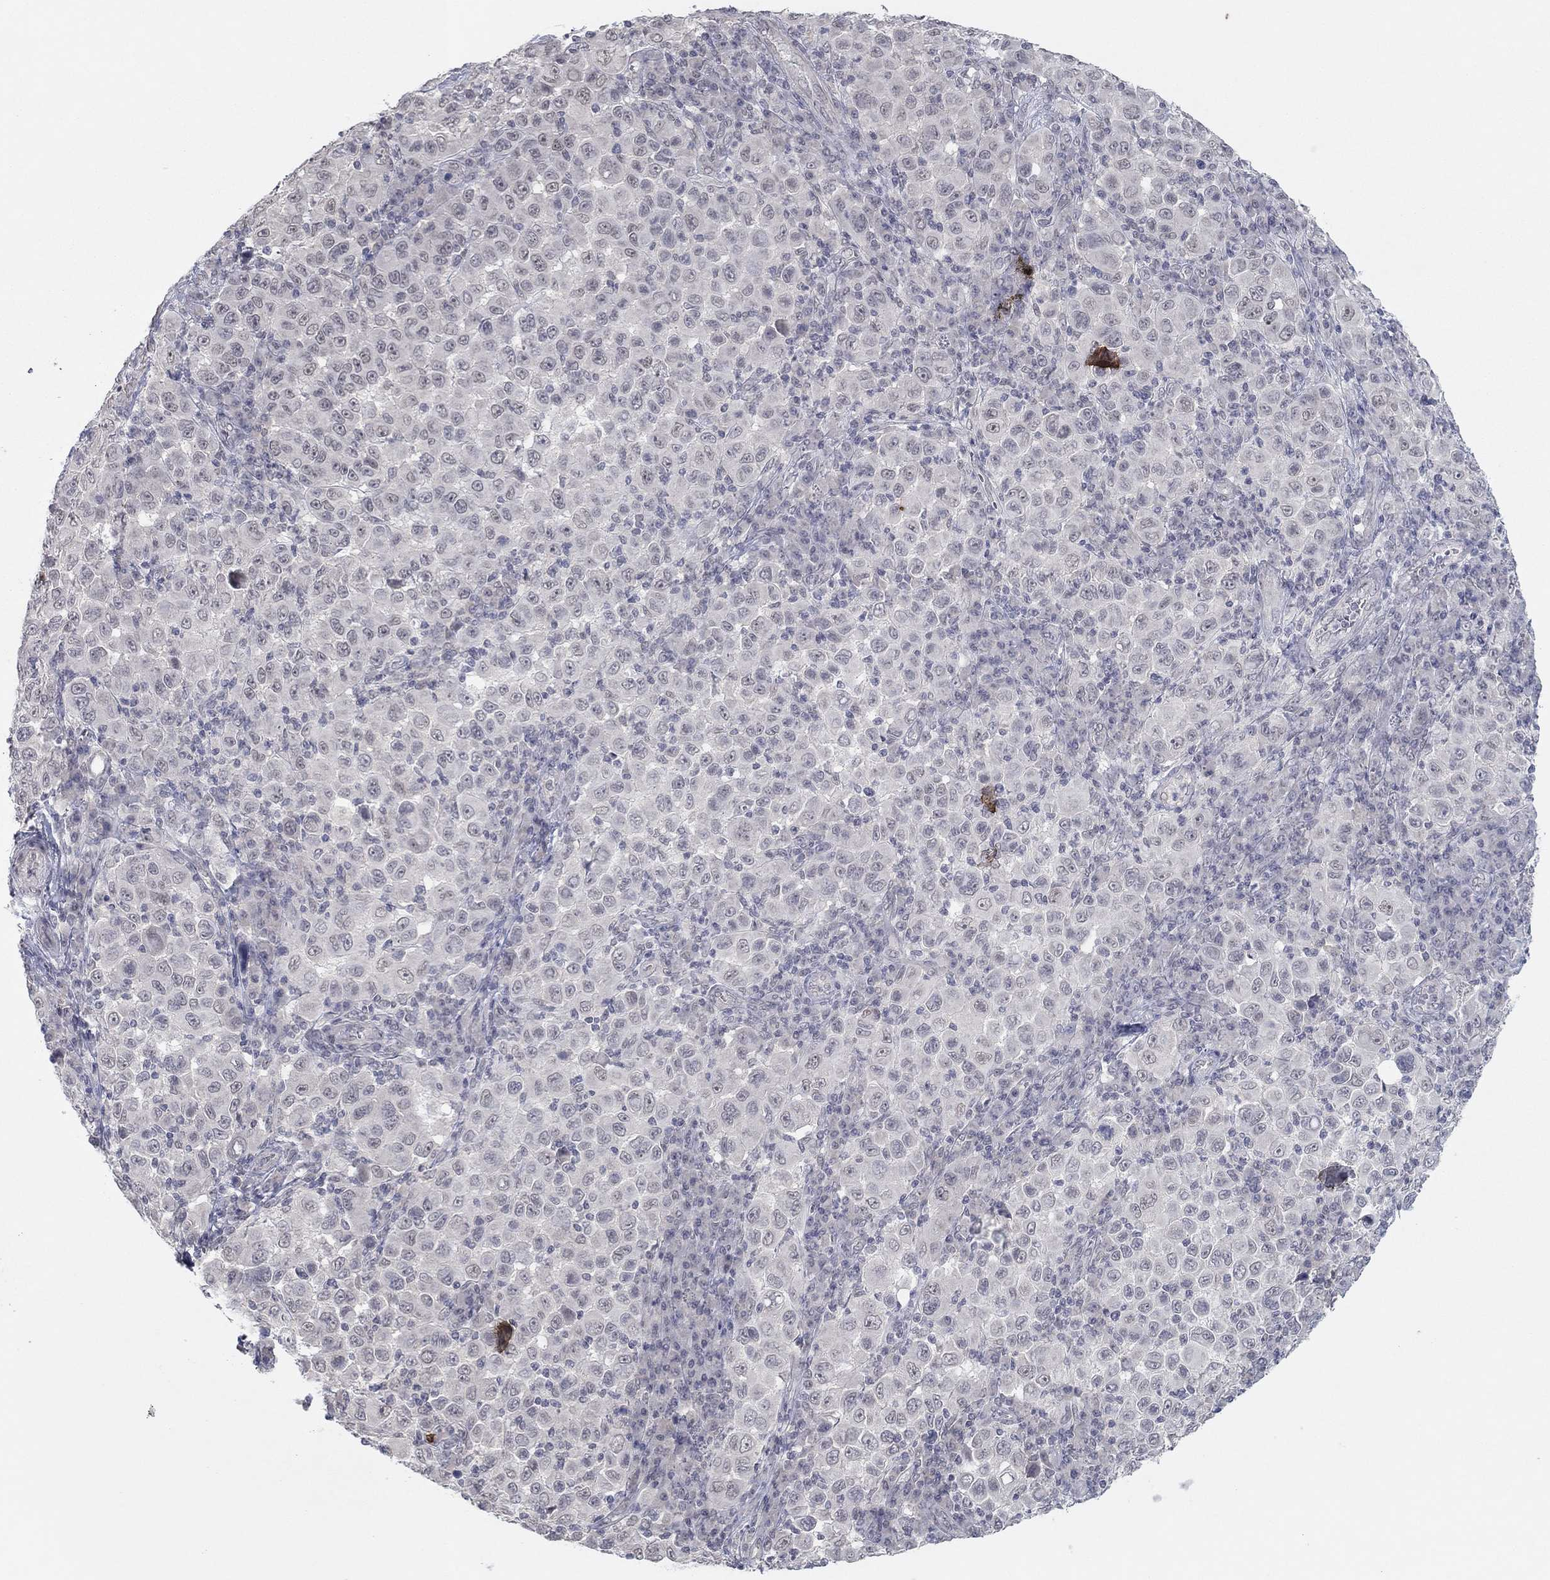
{"staining": {"intensity": "negative", "quantity": "none", "location": "none"}, "tissue": "melanoma", "cell_type": "Tumor cells", "image_type": "cancer", "snomed": [{"axis": "morphology", "description": "Malignant melanoma, NOS"}, {"axis": "topography", "description": "Skin"}], "caption": "There is no significant positivity in tumor cells of malignant melanoma. Brightfield microscopy of immunohistochemistry stained with DAB (3,3'-diaminobenzidine) (brown) and hematoxylin (blue), captured at high magnification.", "gene": "SLC22A2", "patient": {"sex": "female", "age": 57}}